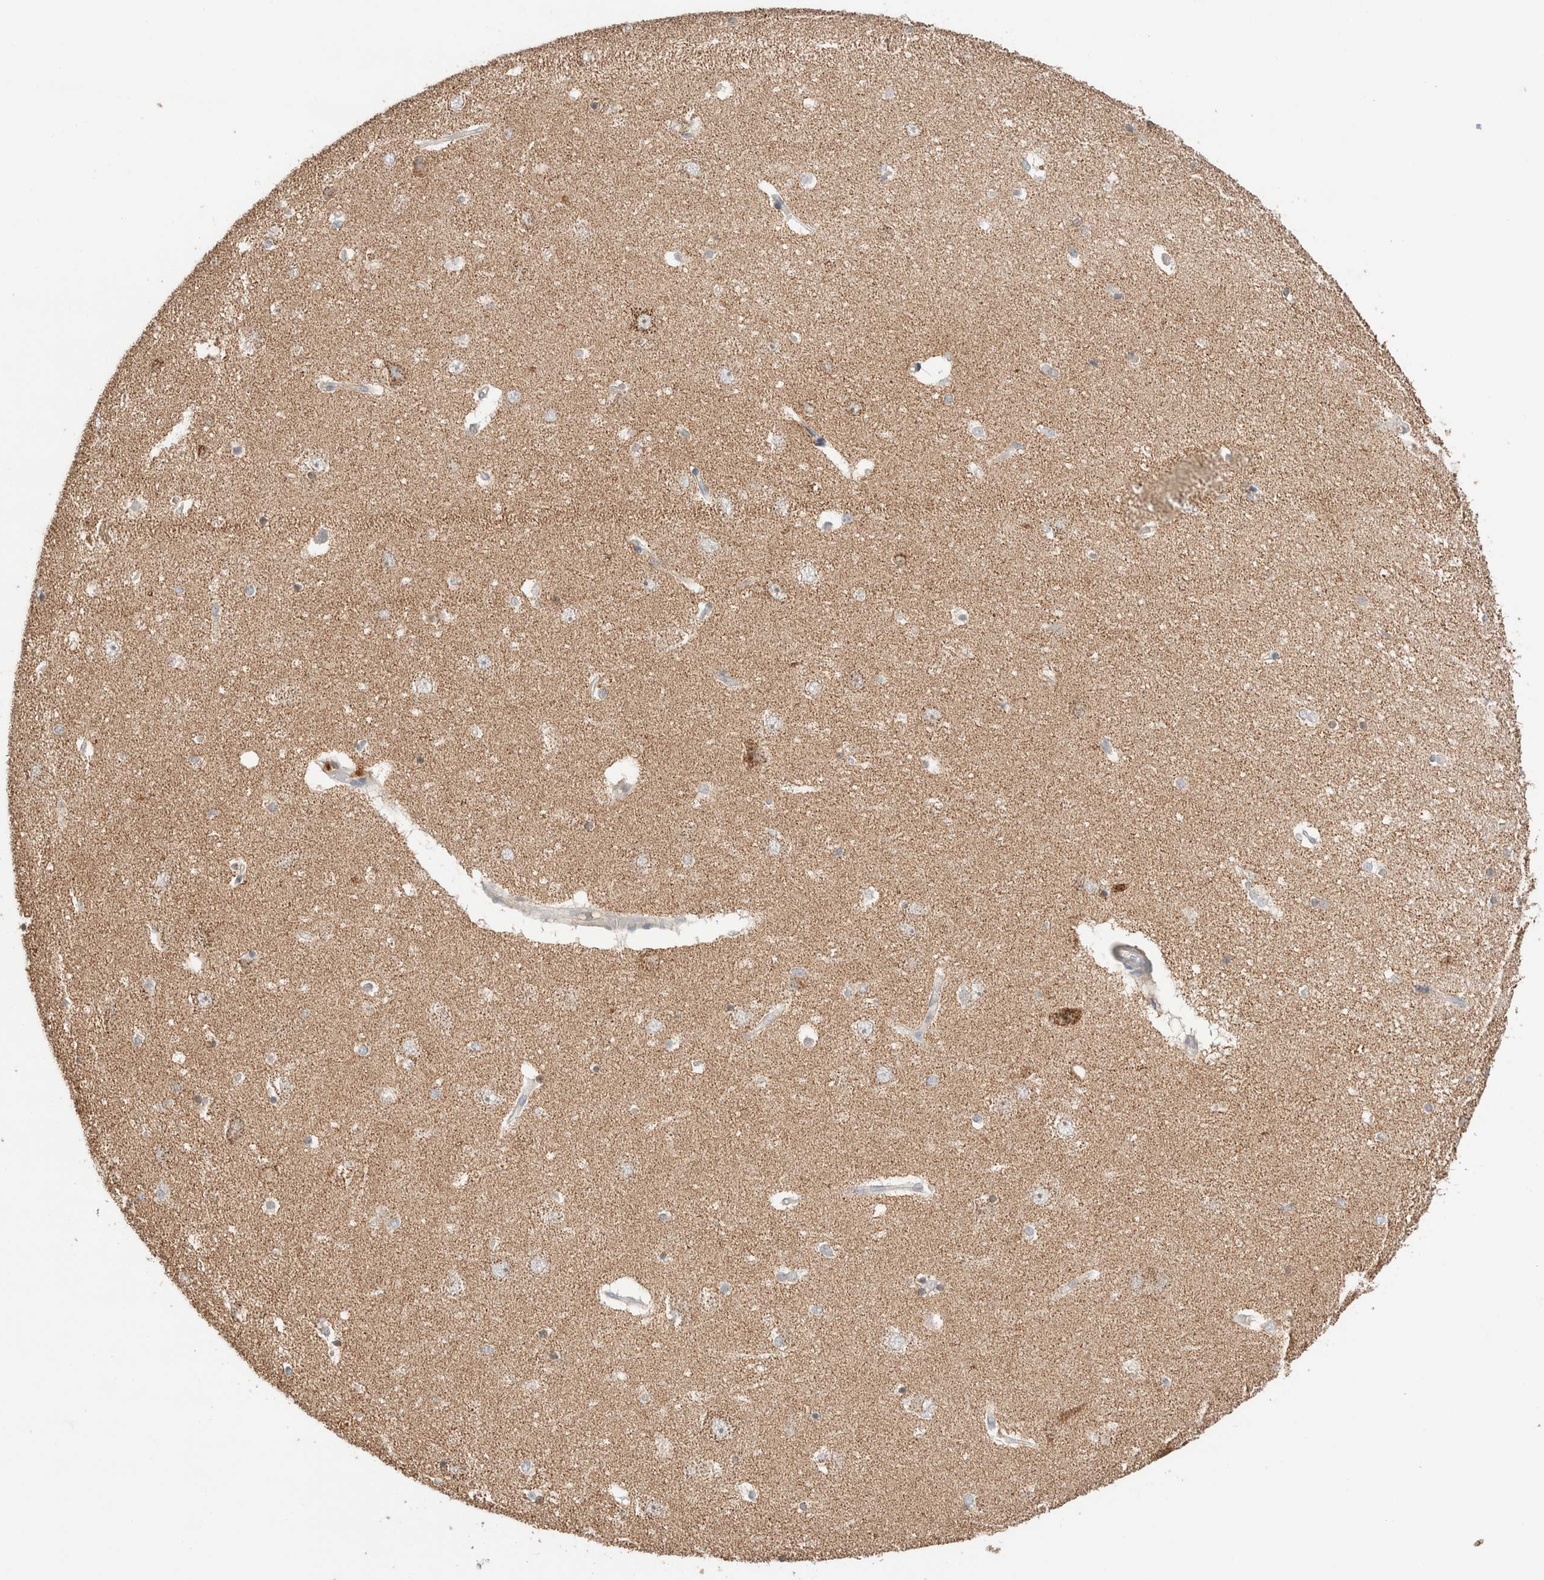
{"staining": {"intensity": "weak", "quantity": "<25%", "location": "cytoplasmic/membranous"}, "tissue": "hippocampus", "cell_type": "Glial cells", "image_type": "normal", "snomed": [{"axis": "morphology", "description": "Normal tissue, NOS"}, {"axis": "topography", "description": "Hippocampus"}], "caption": "Glial cells are negative for protein expression in benign human hippocampus. The staining is performed using DAB (3,3'-diaminobenzidine) brown chromogen with nuclei counter-stained in using hematoxylin.", "gene": "TRIM41", "patient": {"sex": "female", "age": 54}}